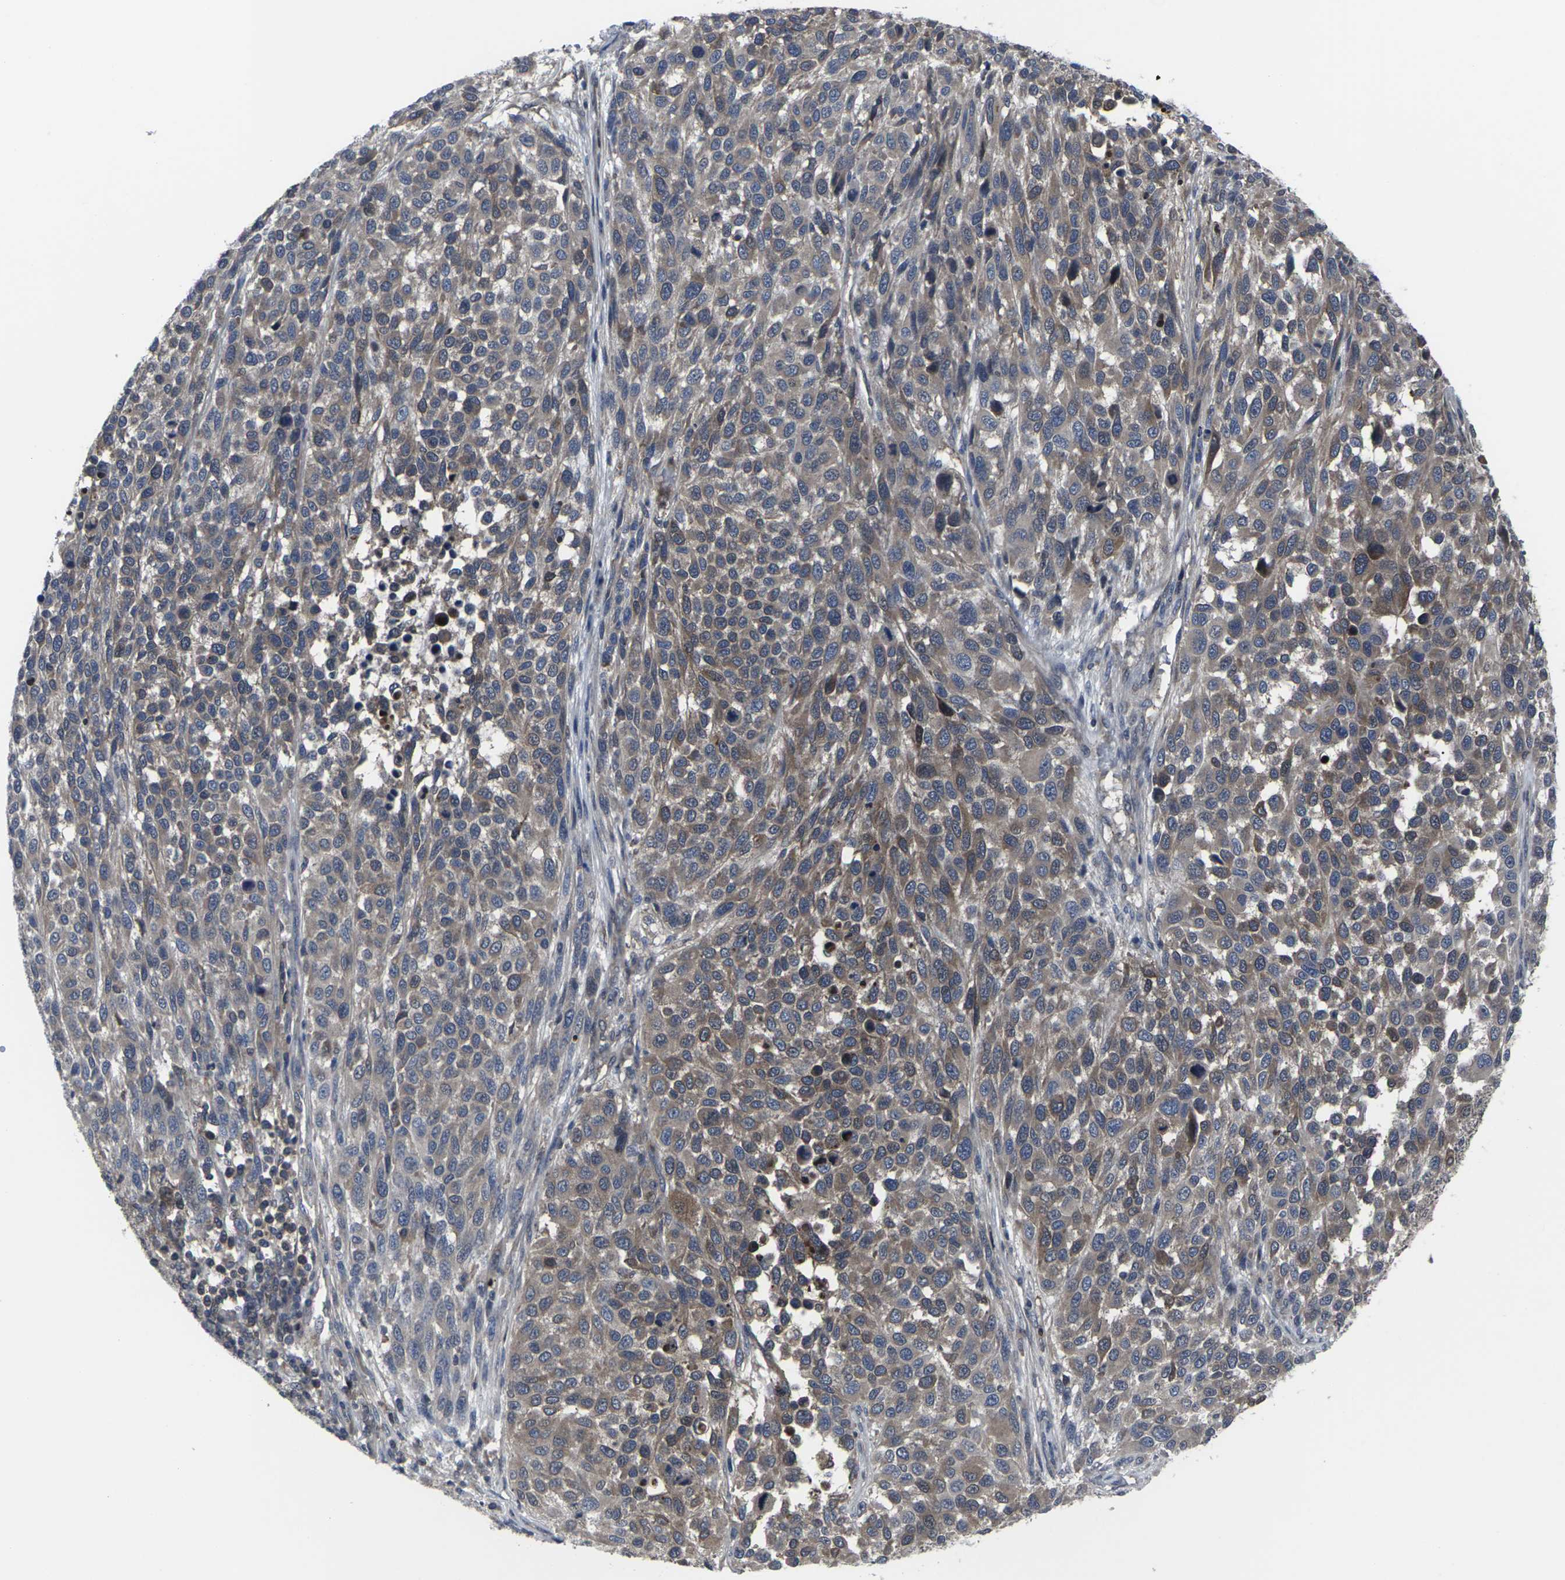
{"staining": {"intensity": "moderate", "quantity": ">75%", "location": "cytoplasmic/membranous"}, "tissue": "melanoma", "cell_type": "Tumor cells", "image_type": "cancer", "snomed": [{"axis": "morphology", "description": "Malignant melanoma, Metastatic site"}, {"axis": "topography", "description": "Lymph node"}], "caption": "A medium amount of moderate cytoplasmic/membranous positivity is present in approximately >75% of tumor cells in melanoma tissue. (DAB (3,3'-diaminobenzidine) IHC, brown staining for protein, blue staining for nuclei).", "gene": "HPRT1", "patient": {"sex": "male", "age": 61}}